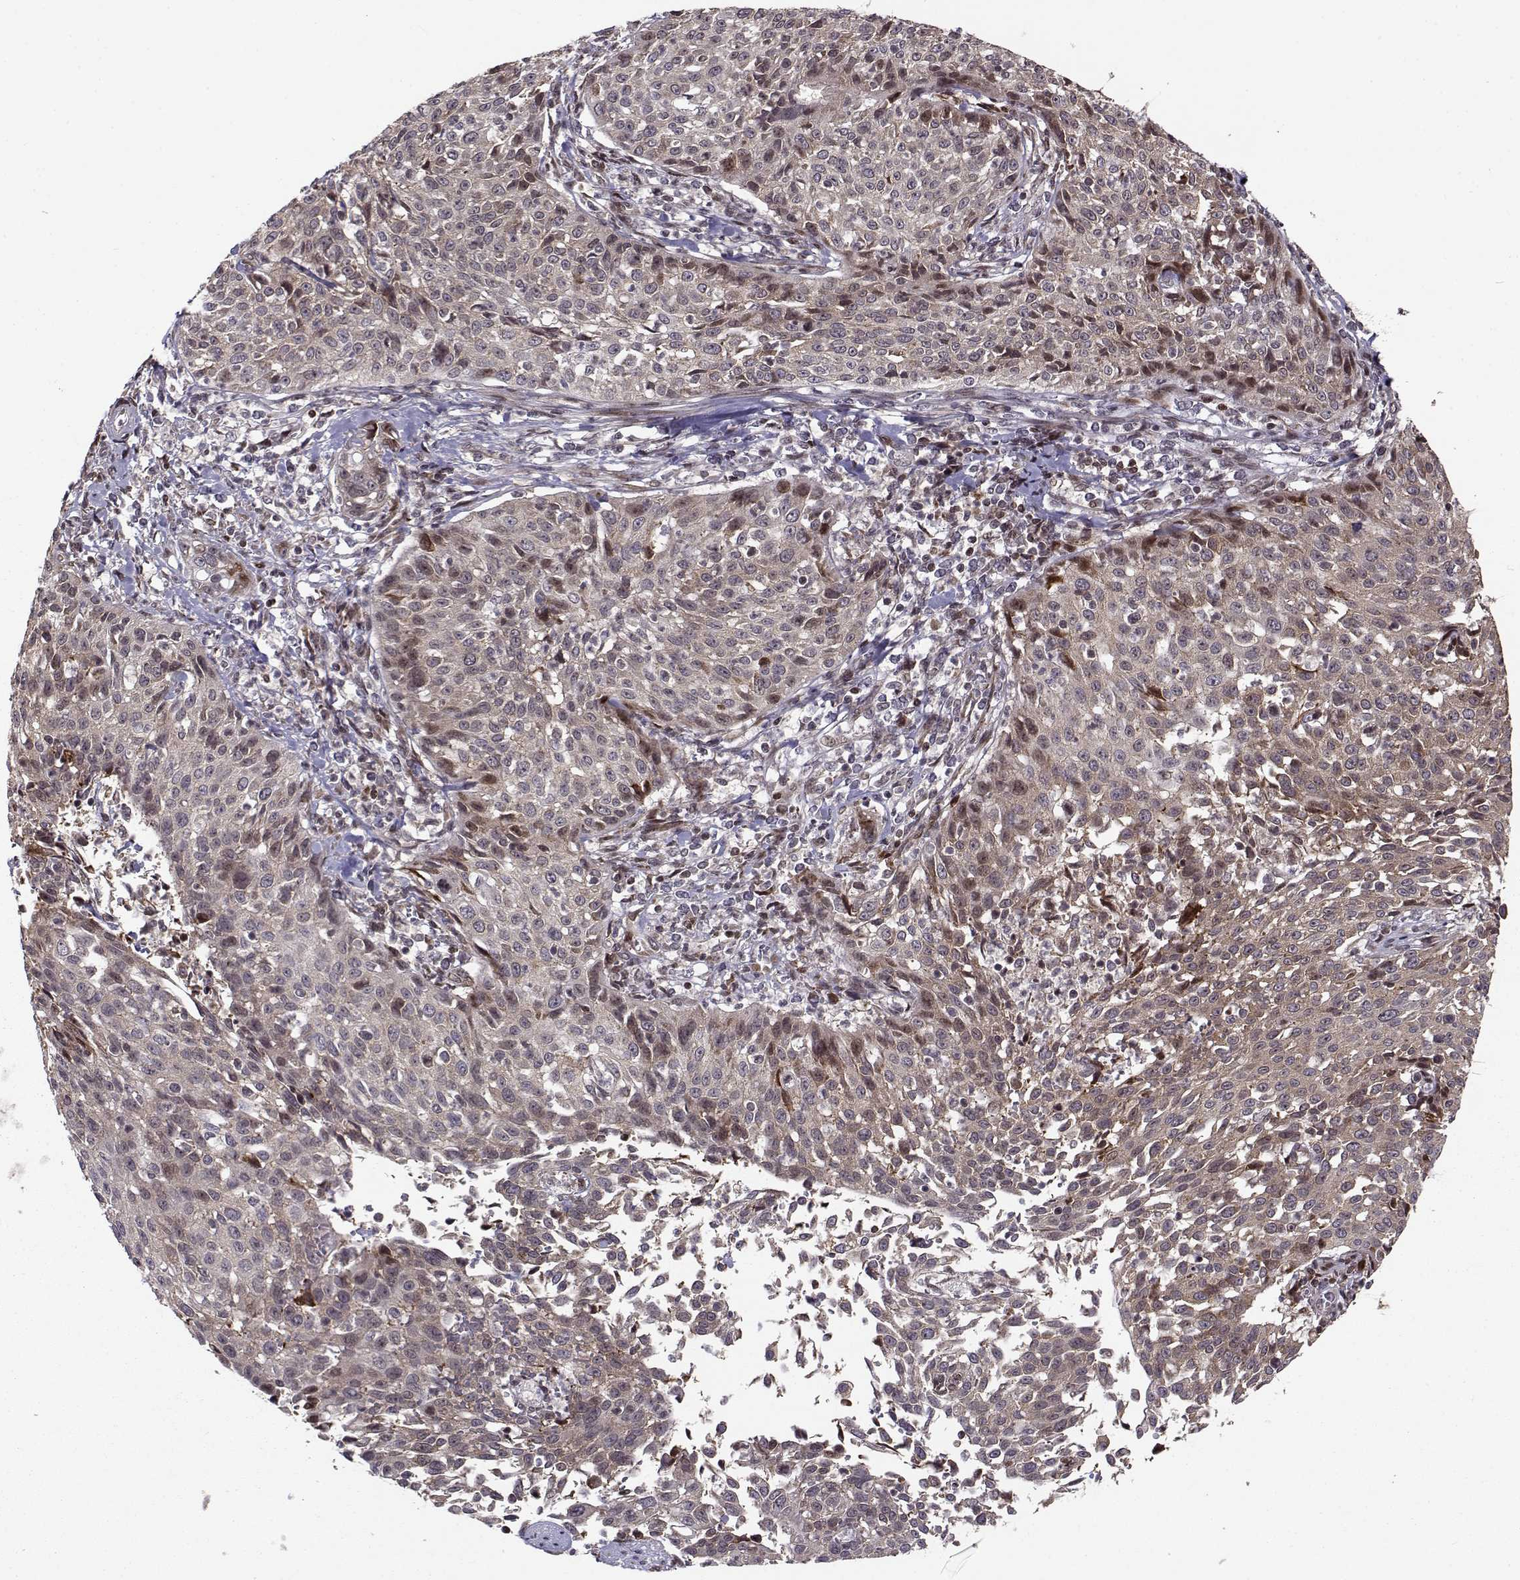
{"staining": {"intensity": "strong", "quantity": "<25%", "location": "cytoplasmic/membranous"}, "tissue": "cervical cancer", "cell_type": "Tumor cells", "image_type": "cancer", "snomed": [{"axis": "morphology", "description": "Squamous cell carcinoma, NOS"}, {"axis": "topography", "description": "Cervix"}], "caption": "A medium amount of strong cytoplasmic/membranous positivity is appreciated in approximately <25% of tumor cells in cervical squamous cell carcinoma tissue.", "gene": "RPL31", "patient": {"sex": "female", "age": 26}}